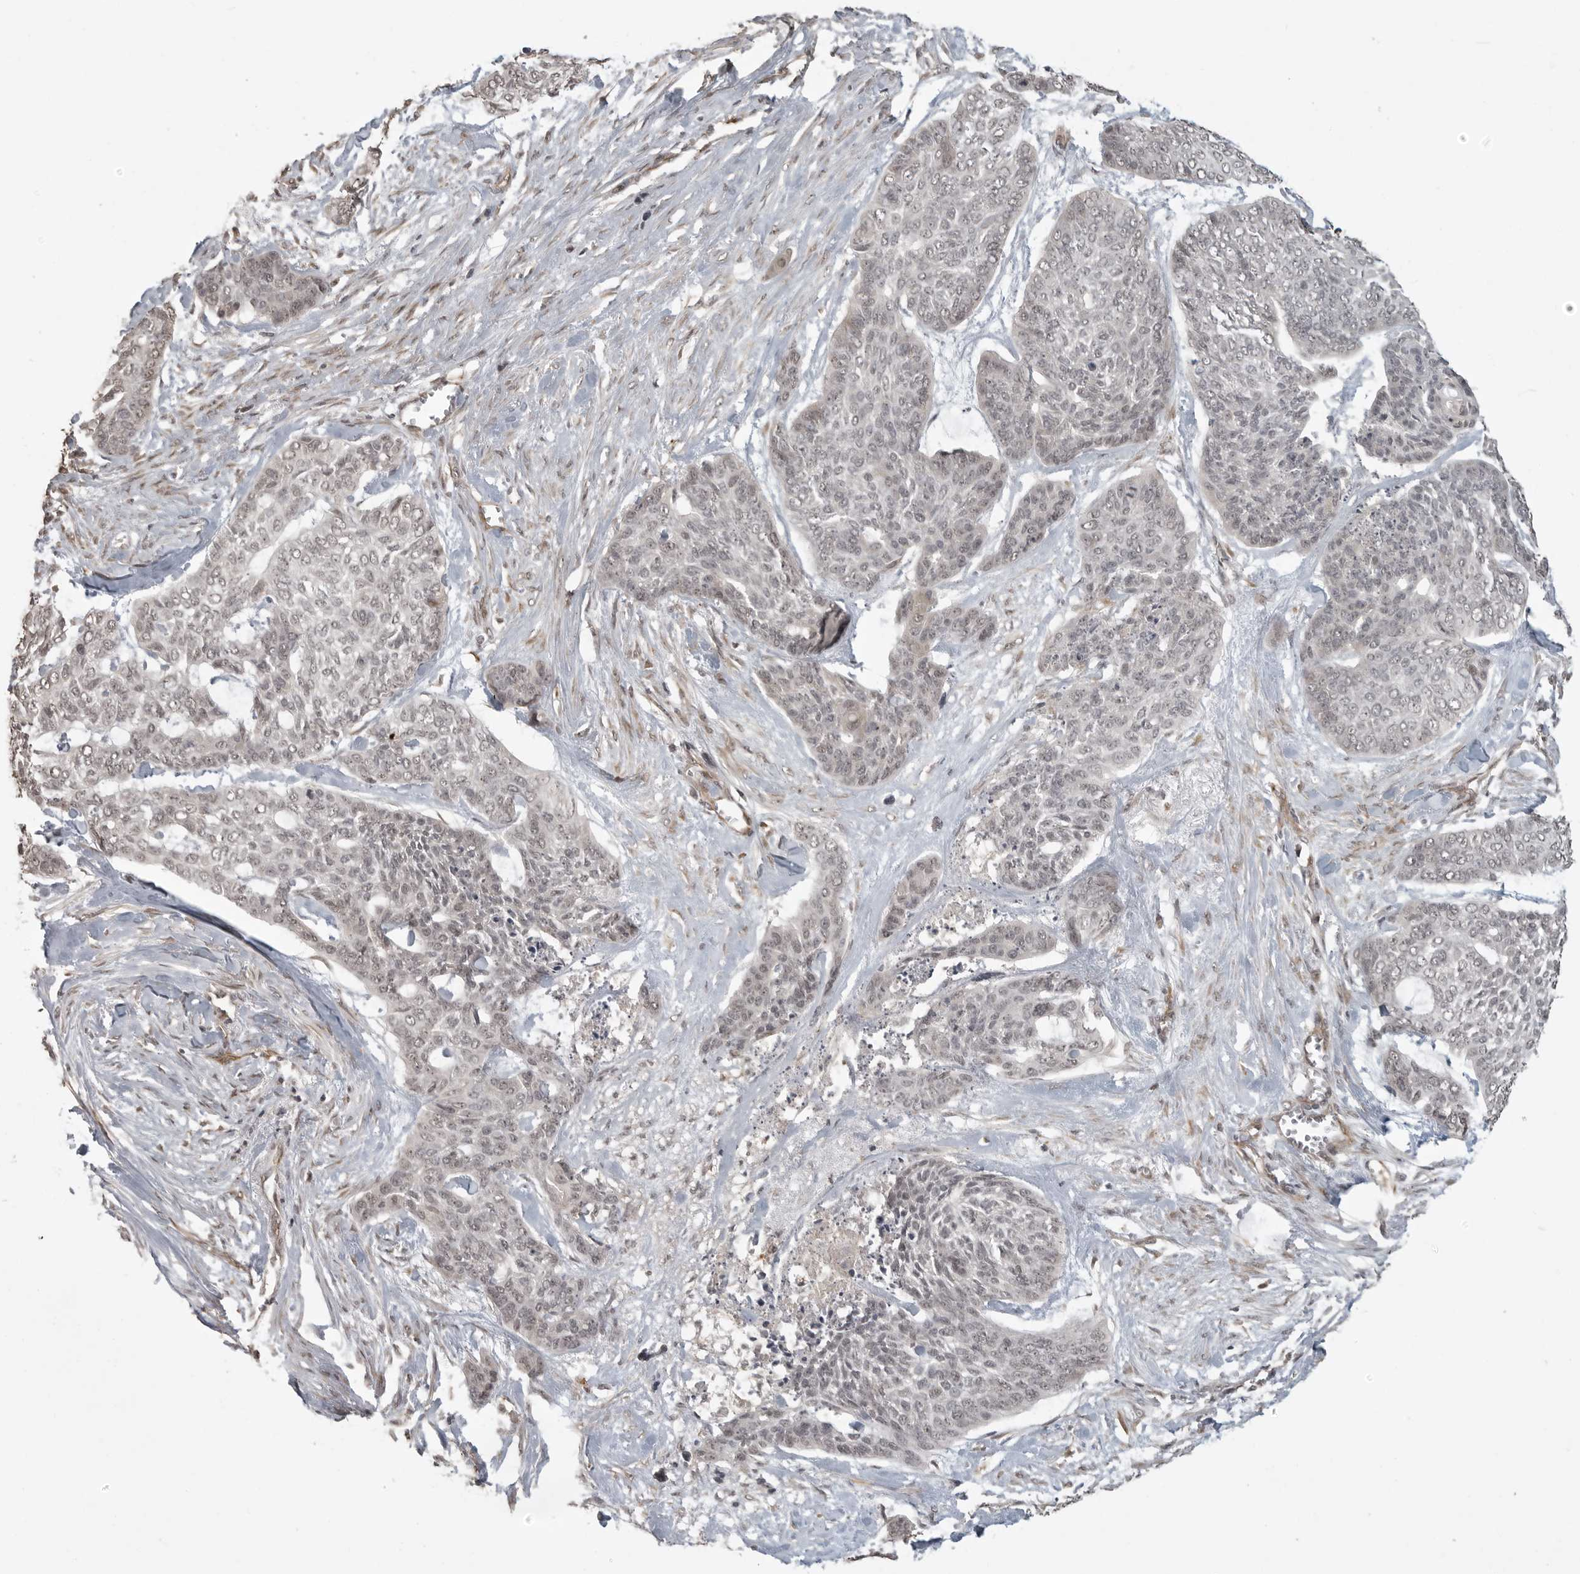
{"staining": {"intensity": "negative", "quantity": "none", "location": "none"}, "tissue": "skin cancer", "cell_type": "Tumor cells", "image_type": "cancer", "snomed": [{"axis": "morphology", "description": "Basal cell carcinoma"}, {"axis": "topography", "description": "Skin"}], "caption": "Immunohistochemistry photomicrograph of human basal cell carcinoma (skin) stained for a protein (brown), which shows no staining in tumor cells.", "gene": "SMG8", "patient": {"sex": "female", "age": 64}}